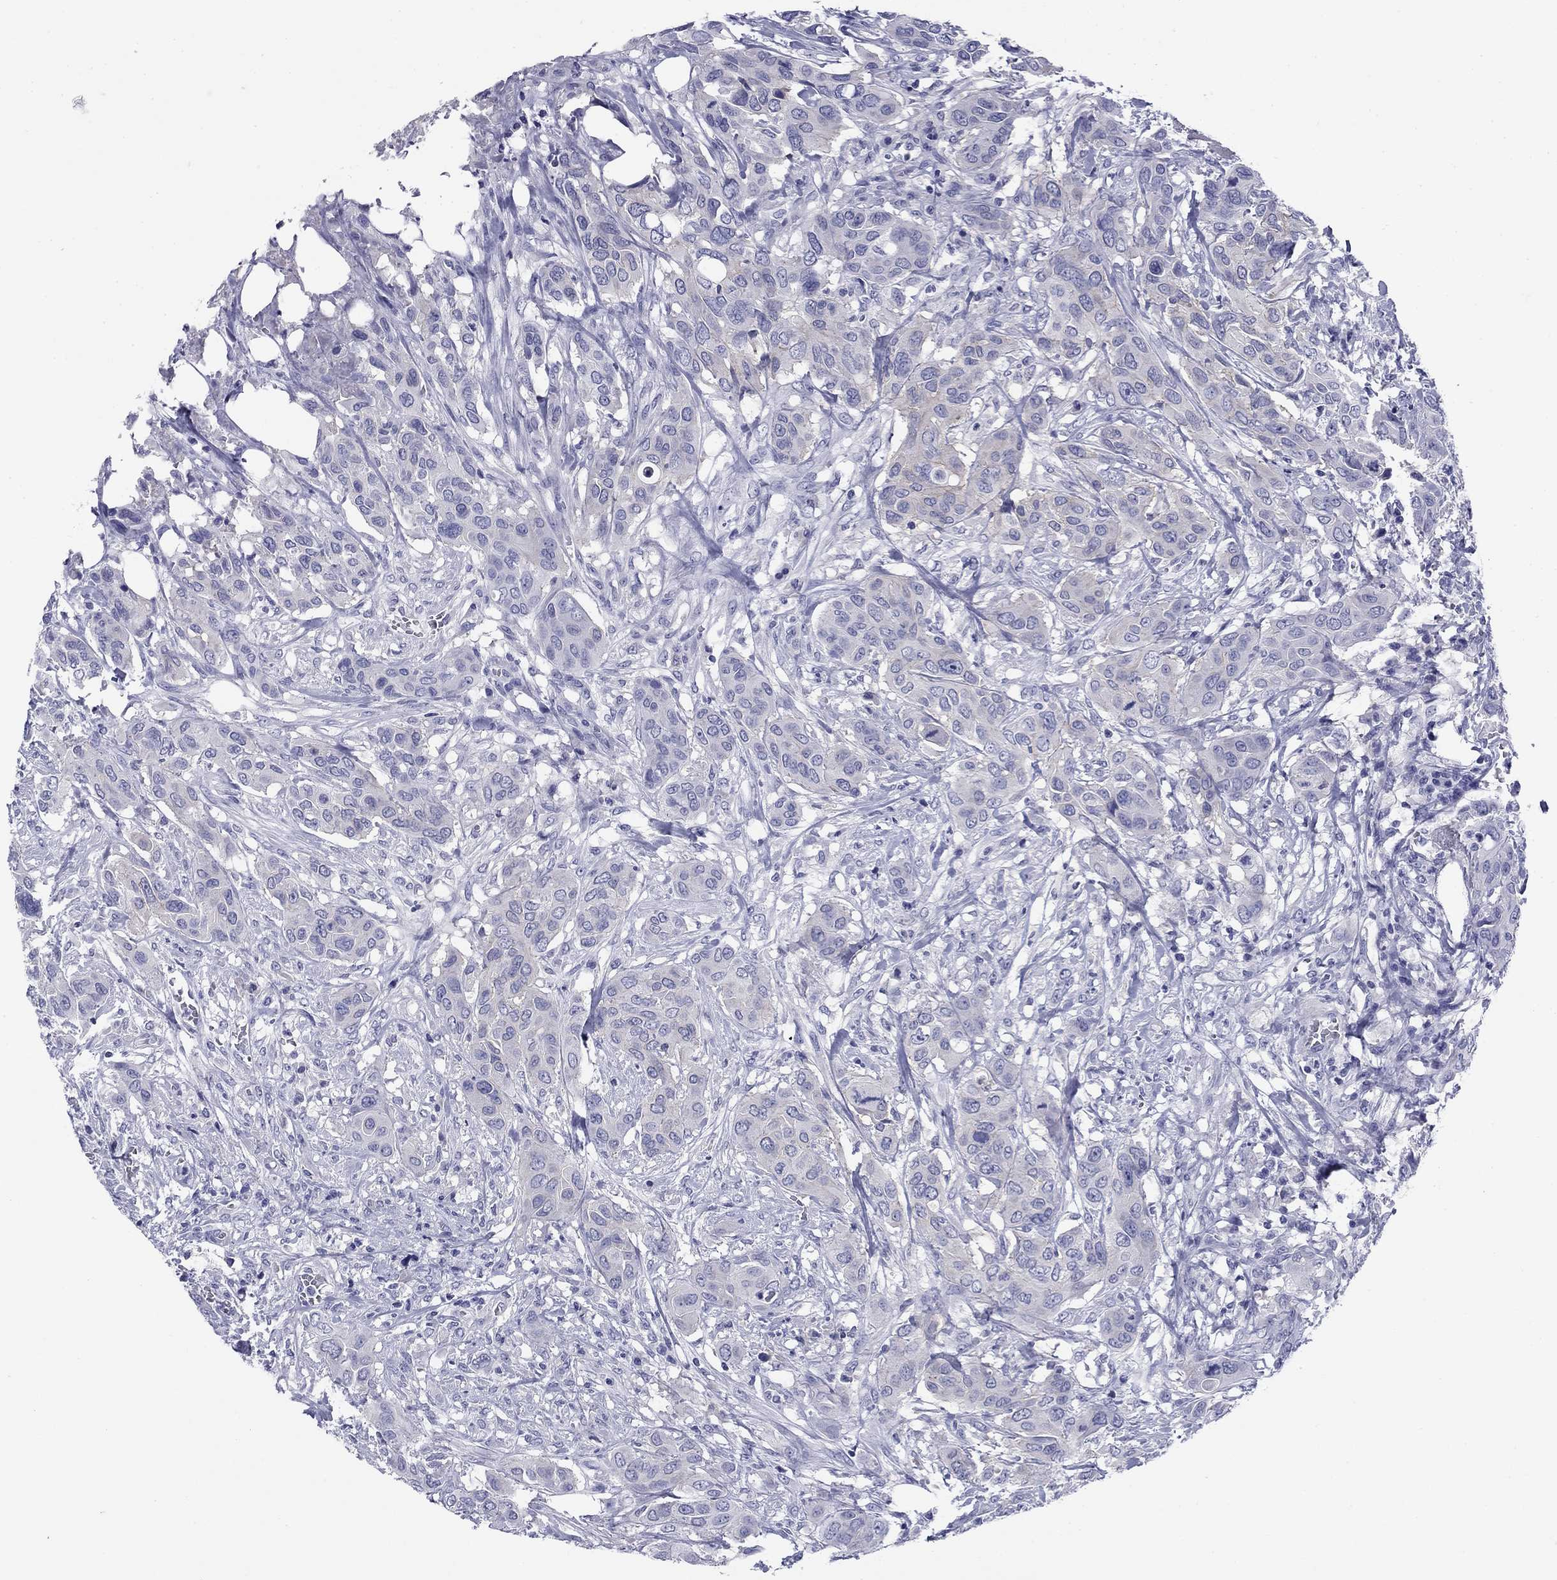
{"staining": {"intensity": "negative", "quantity": "none", "location": "none"}, "tissue": "urothelial cancer", "cell_type": "Tumor cells", "image_type": "cancer", "snomed": [{"axis": "morphology", "description": "Urothelial carcinoma, NOS"}, {"axis": "morphology", "description": "Urothelial carcinoma, High grade"}, {"axis": "topography", "description": "Urinary bladder"}], "caption": "Immunohistochemical staining of human urothelial cancer shows no significant positivity in tumor cells. (Stains: DAB (3,3'-diaminobenzidine) immunohistochemistry (IHC) with hematoxylin counter stain, Microscopy: brightfield microscopy at high magnification).", "gene": "ABCC2", "patient": {"sex": "male", "age": 63}}